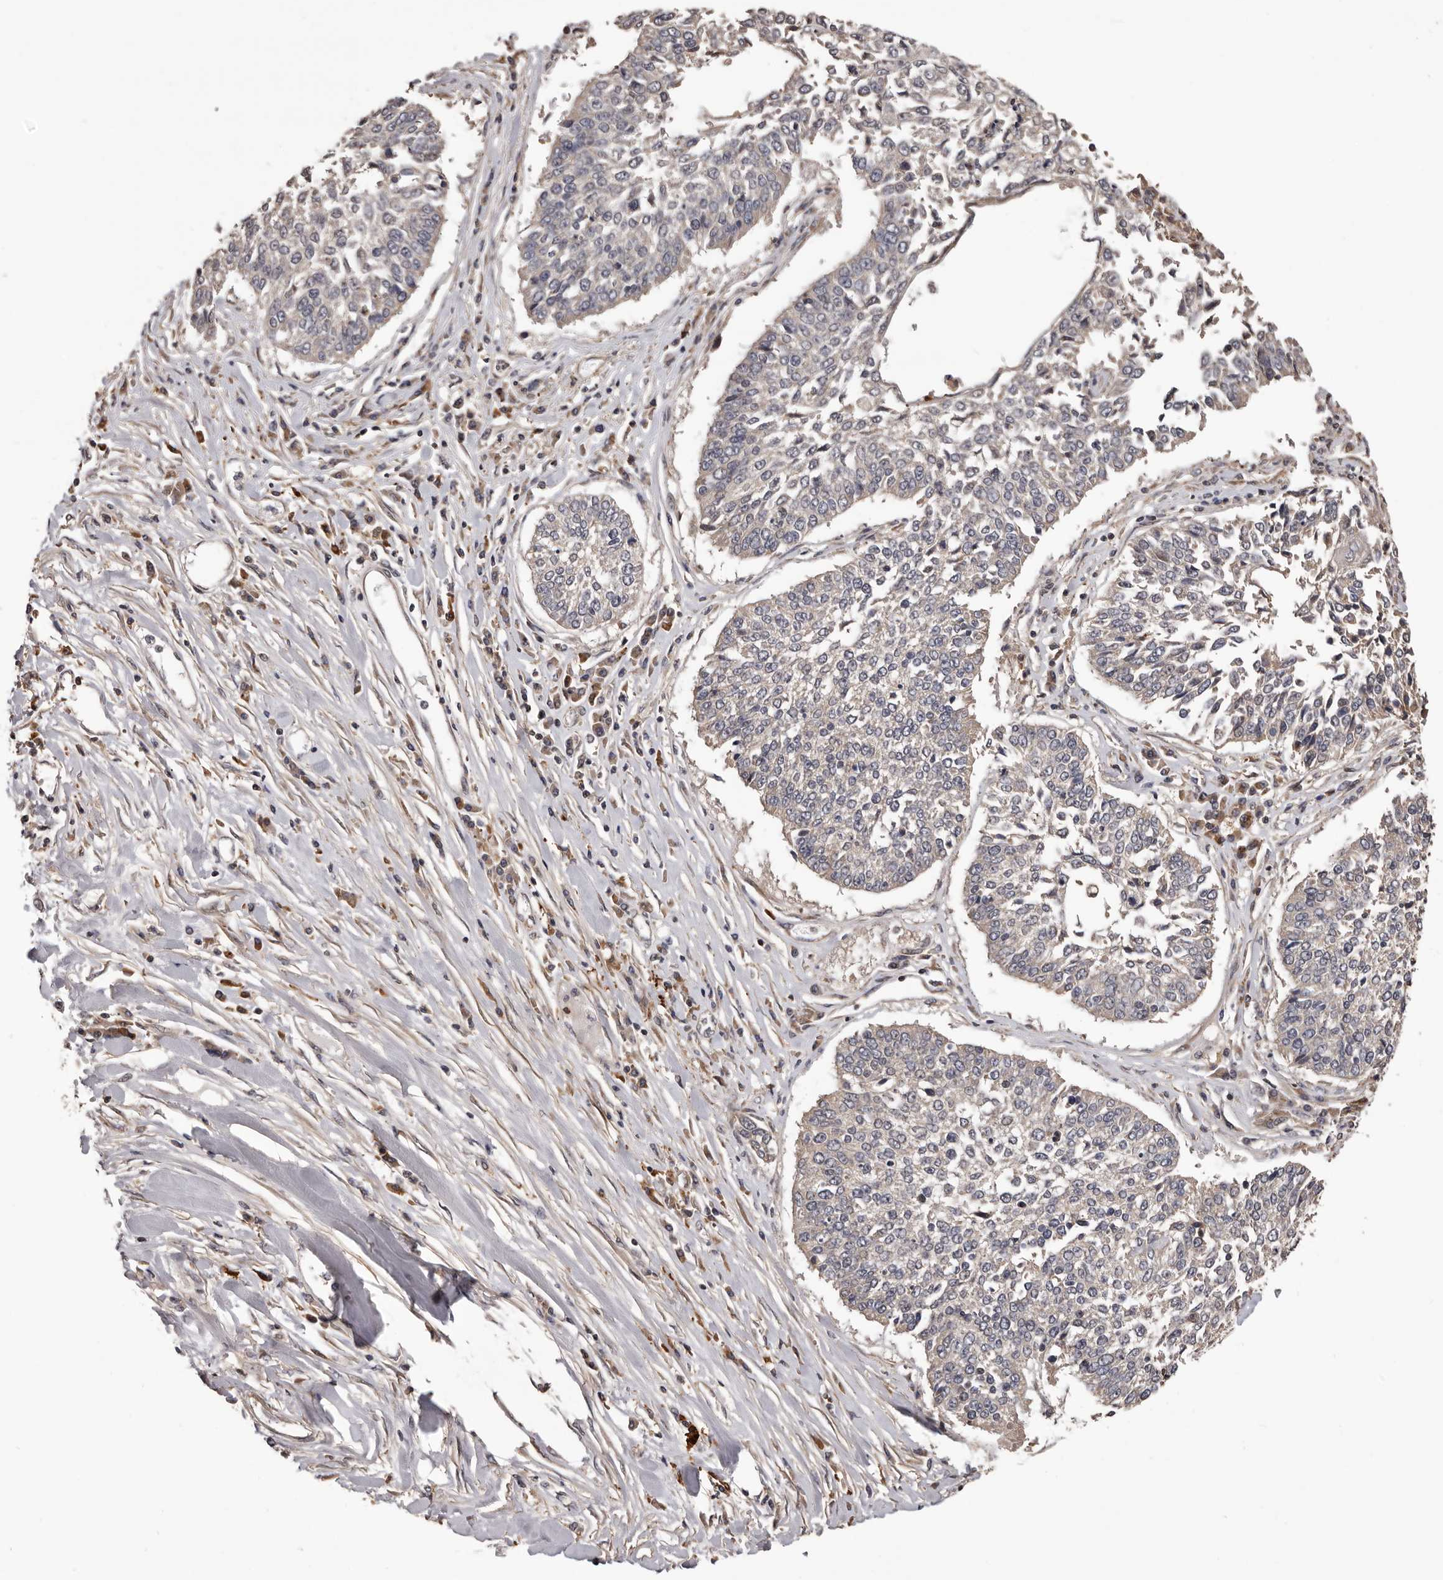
{"staining": {"intensity": "negative", "quantity": "none", "location": "none"}, "tissue": "lung cancer", "cell_type": "Tumor cells", "image_type": "cancer", "snomed": [{"axis": "morphology", "description": "Normal tissue, NOS"}, {"axis": "morphology", "description": "Squamous cell carcinoma, NOS"}, {"axis": "topography", "description": "Cartilage tissue"}, {"axis": "topography", "description": "Lung"}, {"axis": "topography", "description": "Peripheral nerve tissue"}], "caption": "A histopathology image of human lung cancer (squamous cell carcinoma) is negative for staining in tumor cells. Nuclei are stained in blue.", "gene": "ADAMTS2", "patient": {"sex": "female", "age": 49}}